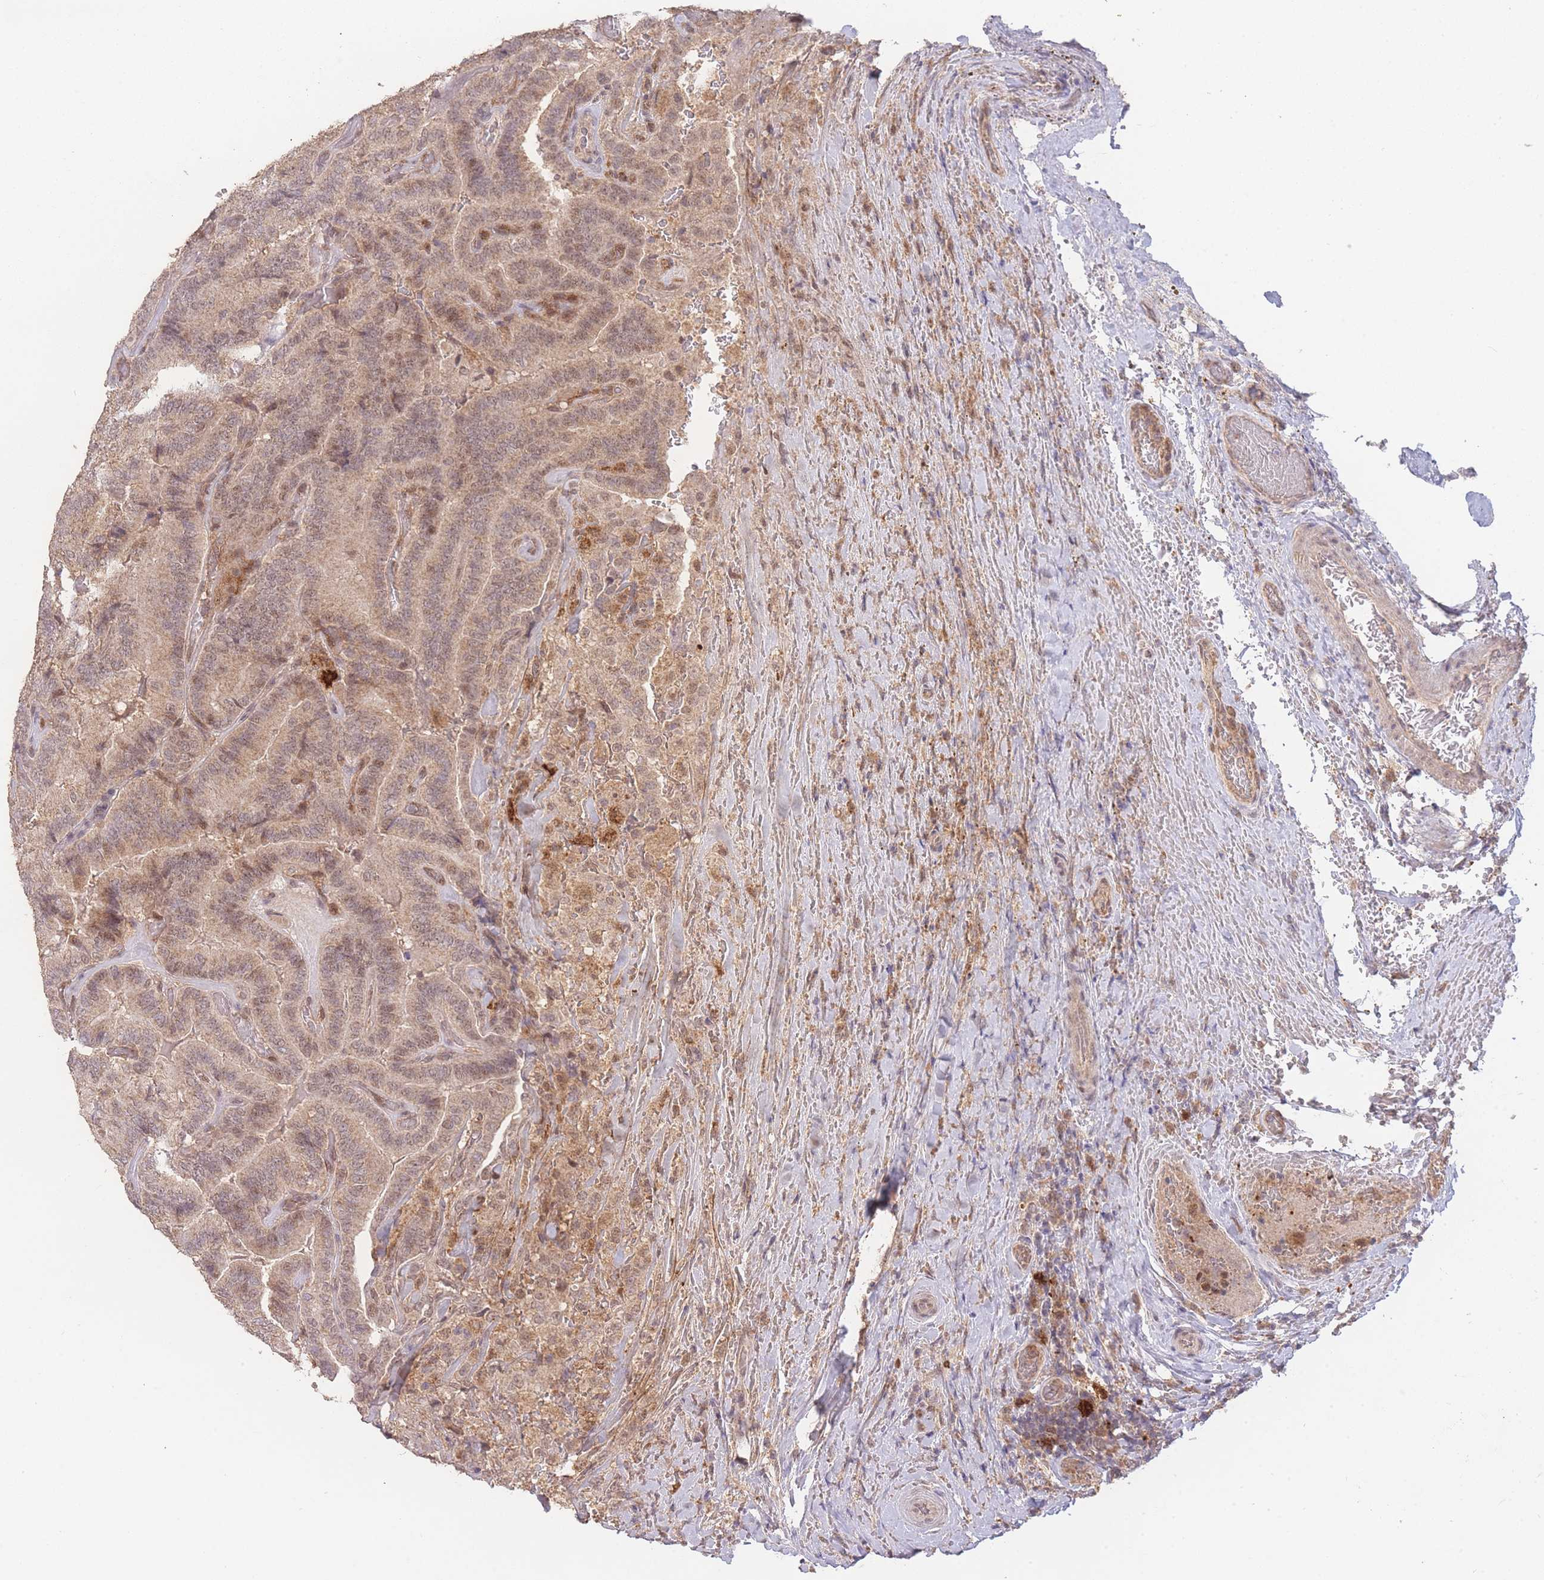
{"staining": {"intensity": "weak", "quantity": ">75%", "location": "cytoplasmic/membranous,nuclear"}, "tissue": "thyroid cancer", "cell_type": "Tumor cells", "image_type": "cancer", "snomed": [{"axis": "morphology", "description": "Papillary adenocarcinoma, NOS"}, {"axis": "topography", "description": "Thyroid gland"}], "caption": "DAB (3,3'-diaminobenzidine) immunohistochemical staining of papillary adenocarcinoma (thyroid) displays weak cytoplasmic/membranous and nuclear protein staining in approximately >75% of tumor cells. The staining is performed using DAB brown chromogen to label protein expression. The nuclei are counter-stained blue using hematoxylin.", "gene": "RNF144B", "patient": {"sex": "male", "age": 61}}